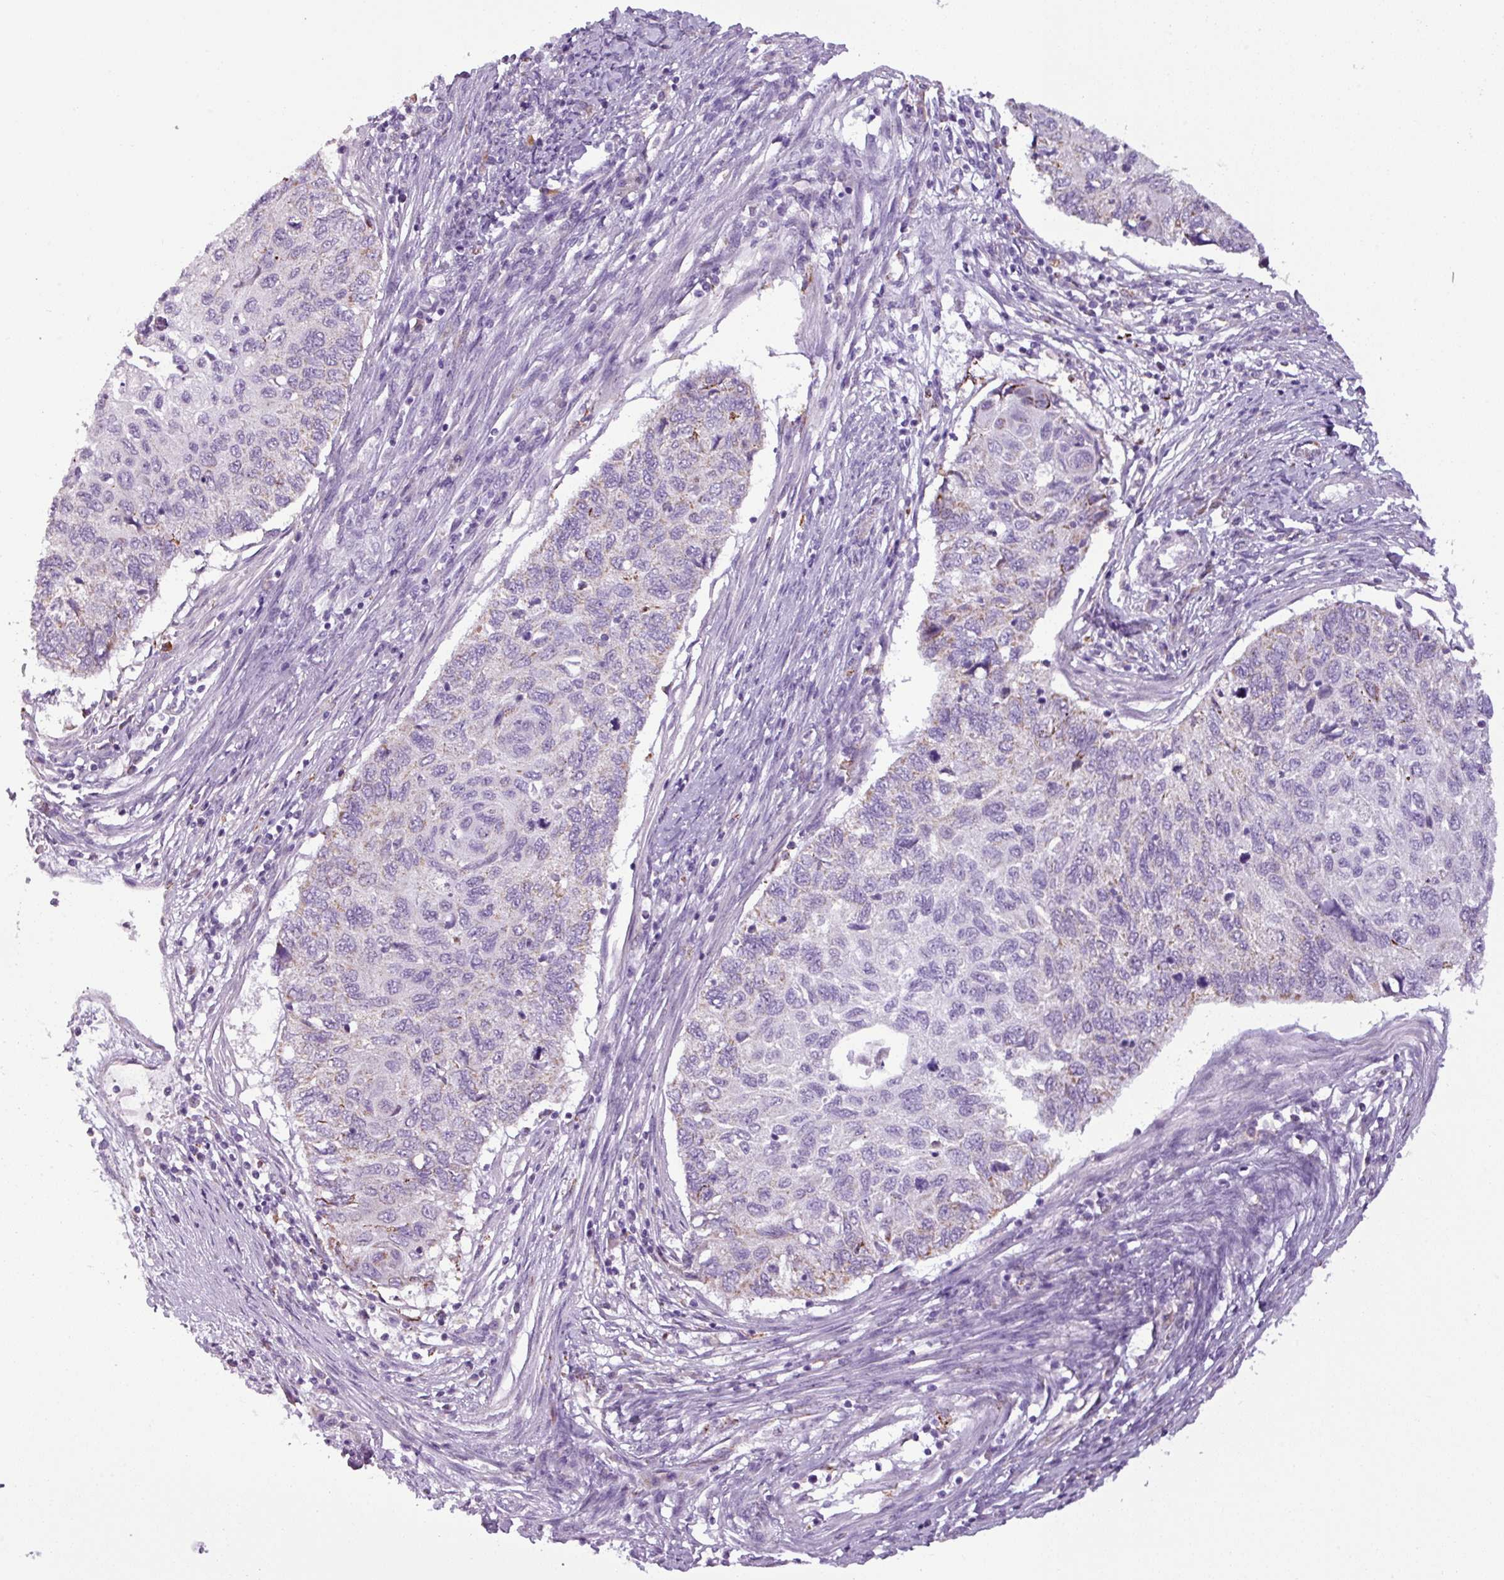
{"staining": {"intensity": "moderate", "quantity": "<25%", "location": "cytoplasmic/membranous"}, "tissue": "cervical cancer", "cell_type": "Tumor cells", "image_type": "cancer", "snomed": [{"axis": "morphology", "description": "Squamous cell carcinoma, NOS"}, {"axis": "topography", "description": "Cervix"}], "caption": "Squamous cell carcinoma (cervical) stained with a protein marker reveals moderate staining in tumor cells.", "gene": "ZNF667", "patient": {"sex": "female", "age": 70}}